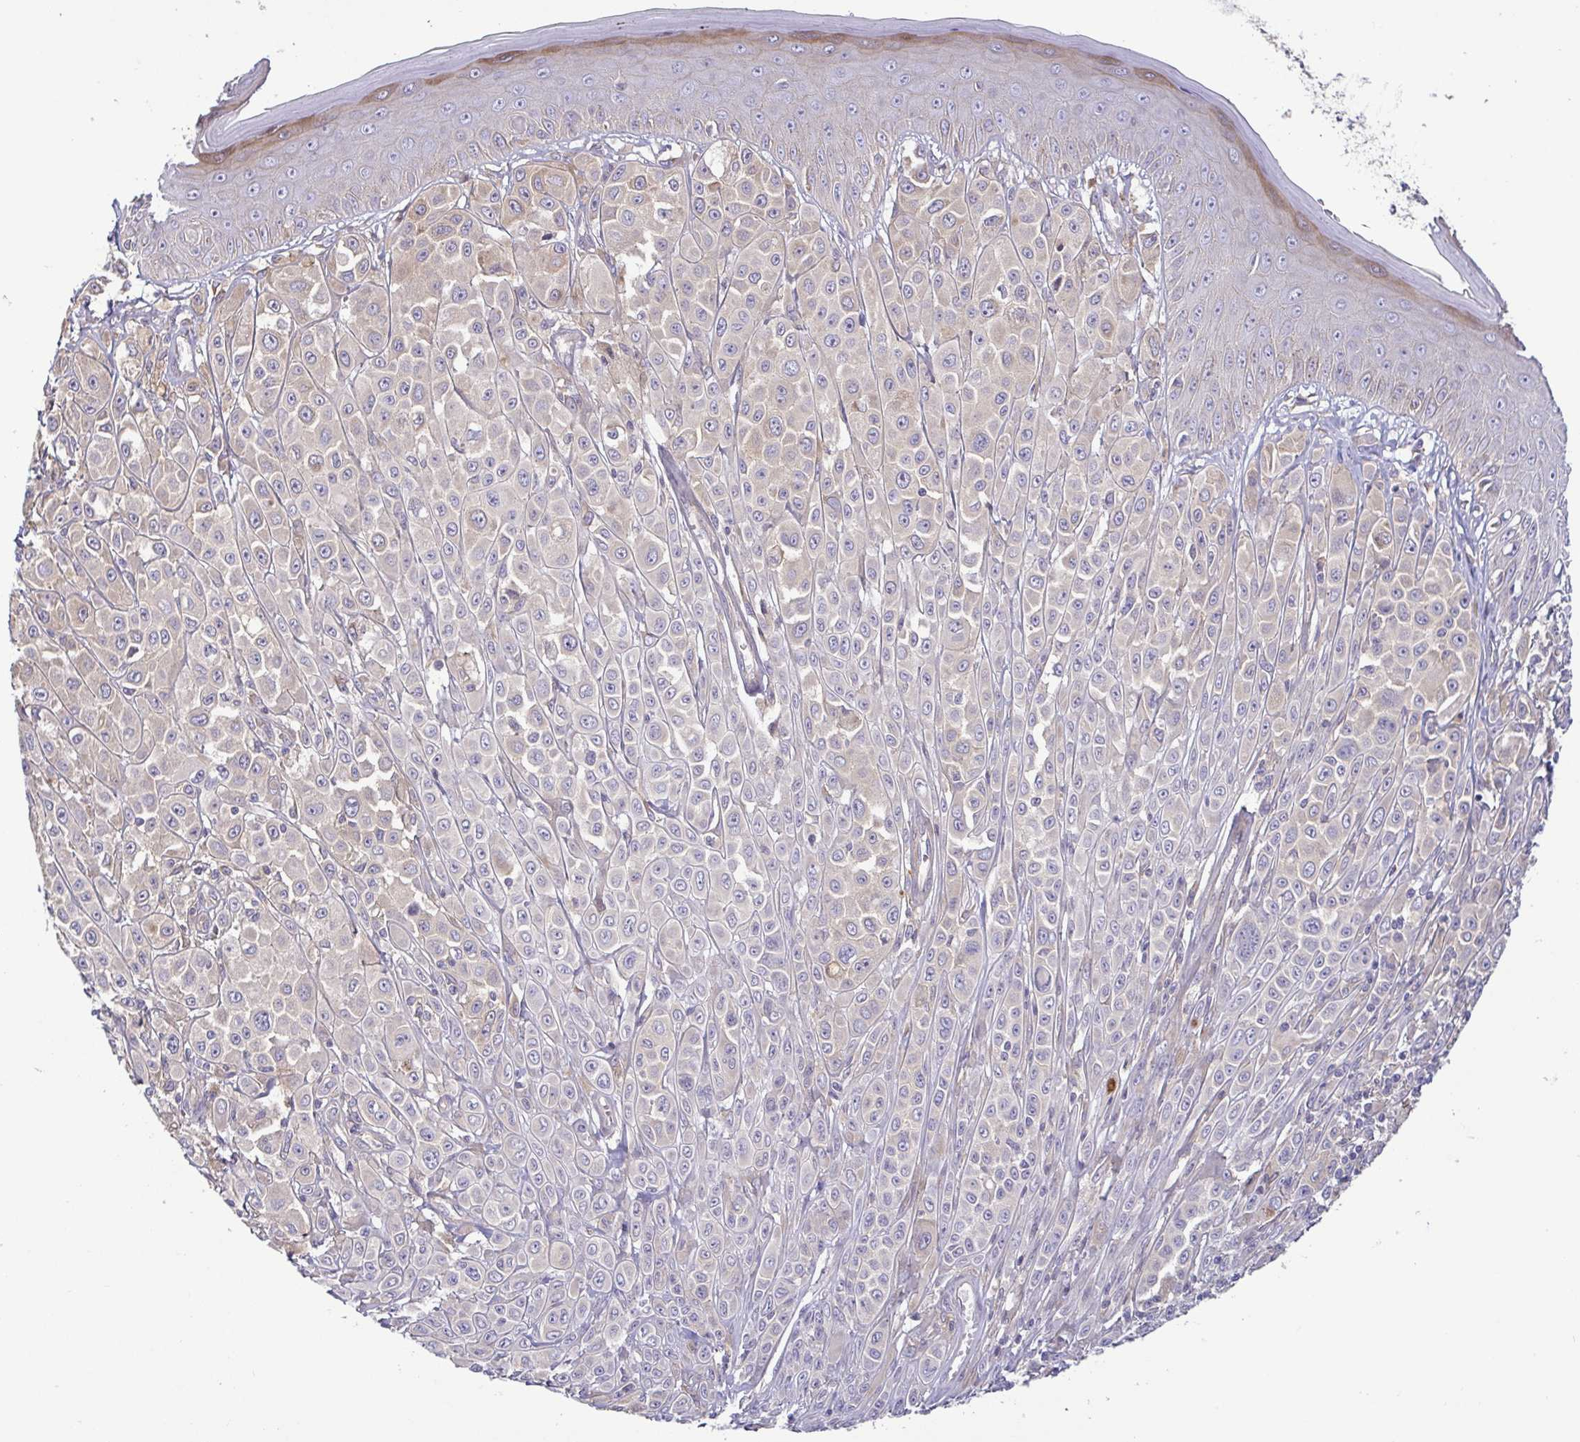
{"staining": {"intensity": "weak", "quantity": "<25%", "location": "cytoplasmic/membranous"}, "tissue": "melanoma", "cell_type": "Tumor cells", "image_type": "cancer", "snomed": [{"axis": "morphology", "description": "Malignant melanoma, NOS"}, {"axis": "topography", "description": "Skin"}], "caption": "Histopathology image shows no significant protein expression in tumor cells of melanoma.", "gene": "LMF2", "patient": {"sex": "male", "age": 67}}